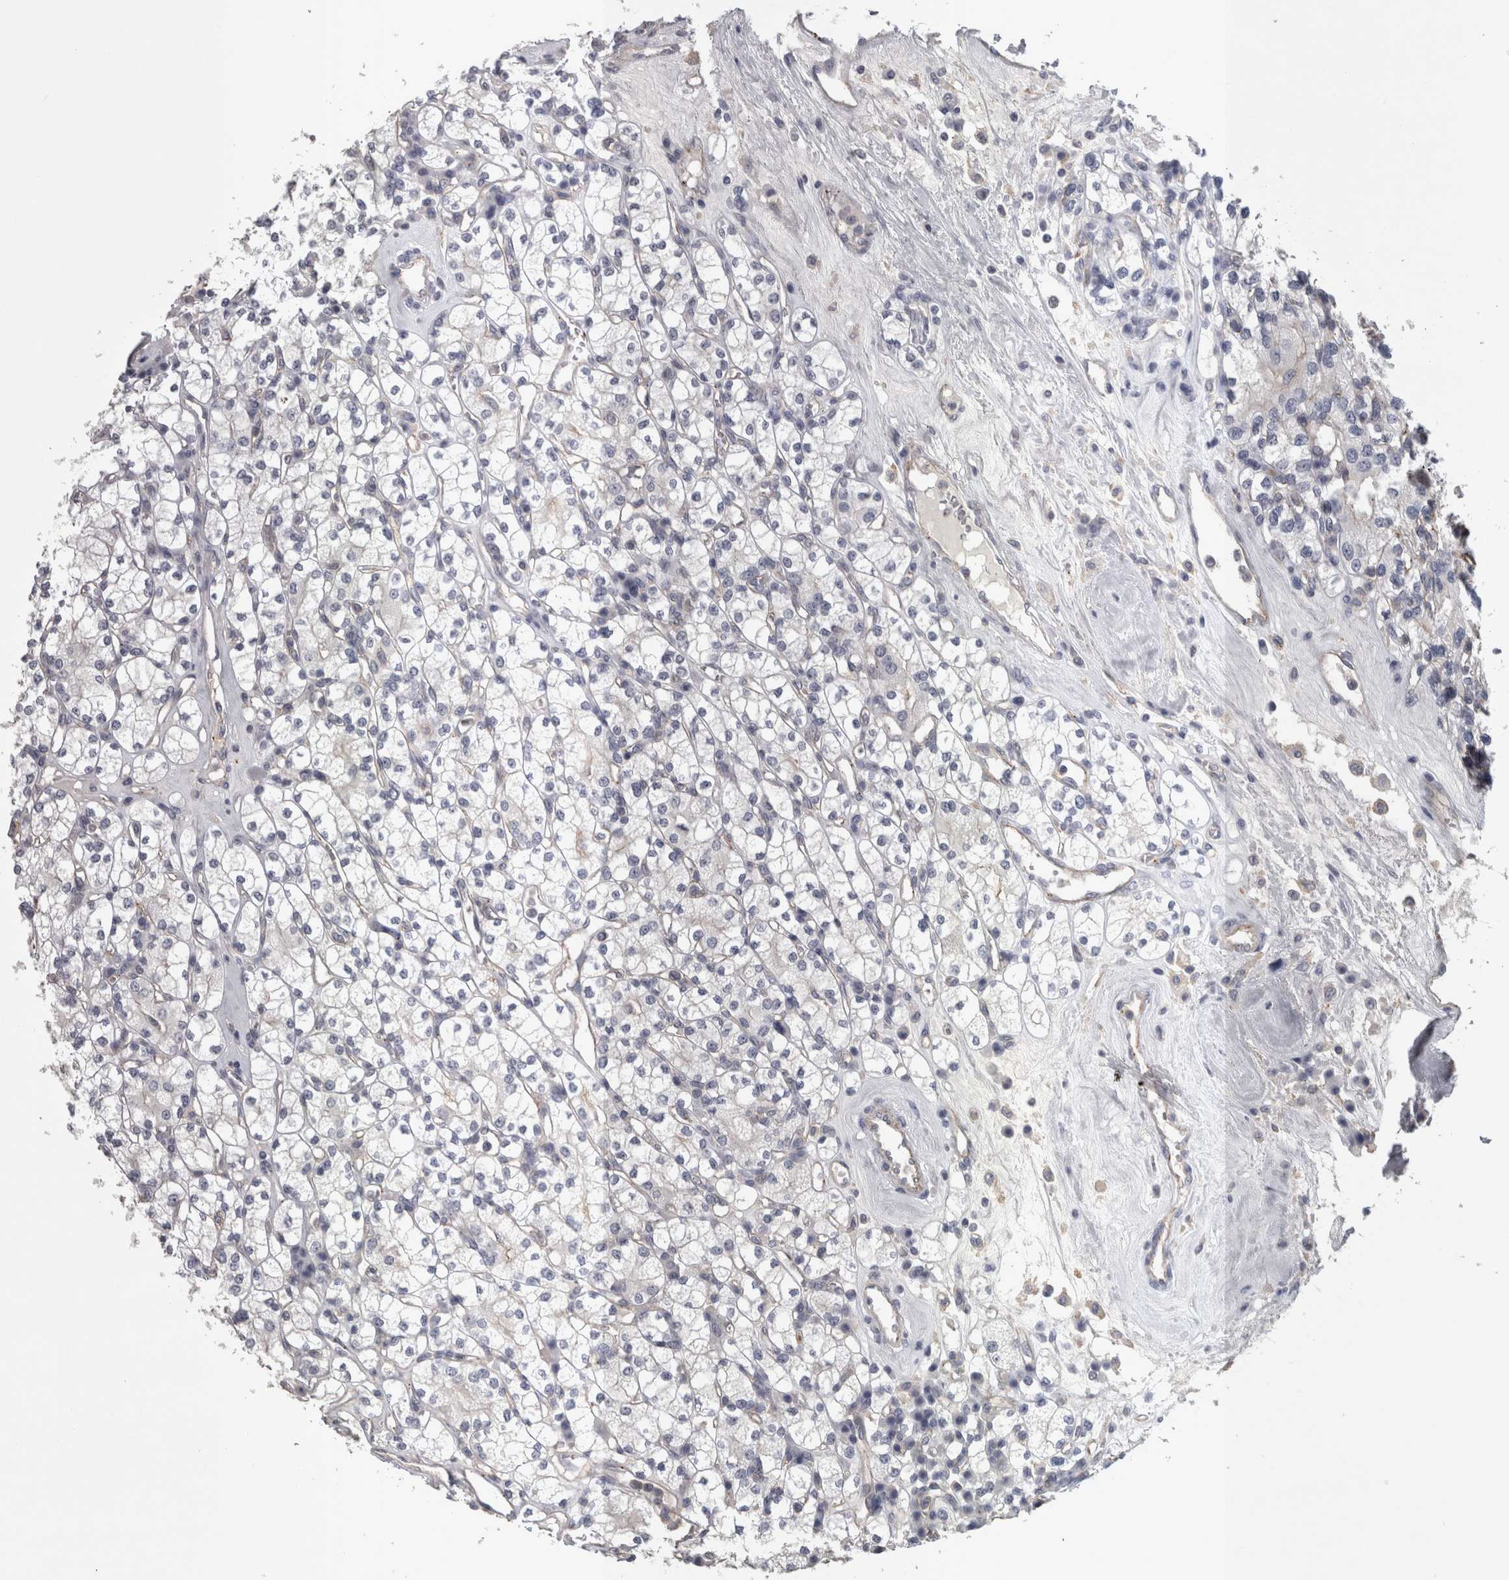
{"staining": {"intensity": "negative", "quantity": "none", "location": "none"}, "tissue": "renal cancer", "cell_type": "Tumor cells", "image_type": "cancer", "snomed": [{"axis": "morphology", "description": "Adenocarcinoma, NOS"}, {"axis": "topography", "description": "Kidney"}], "caption": "The micrograph reveals no significant expression in tumor cells of renal cancer (adenocarcinoma).", "gene": "LYZL6", "patient": {"sex": "male", "age": 77}}